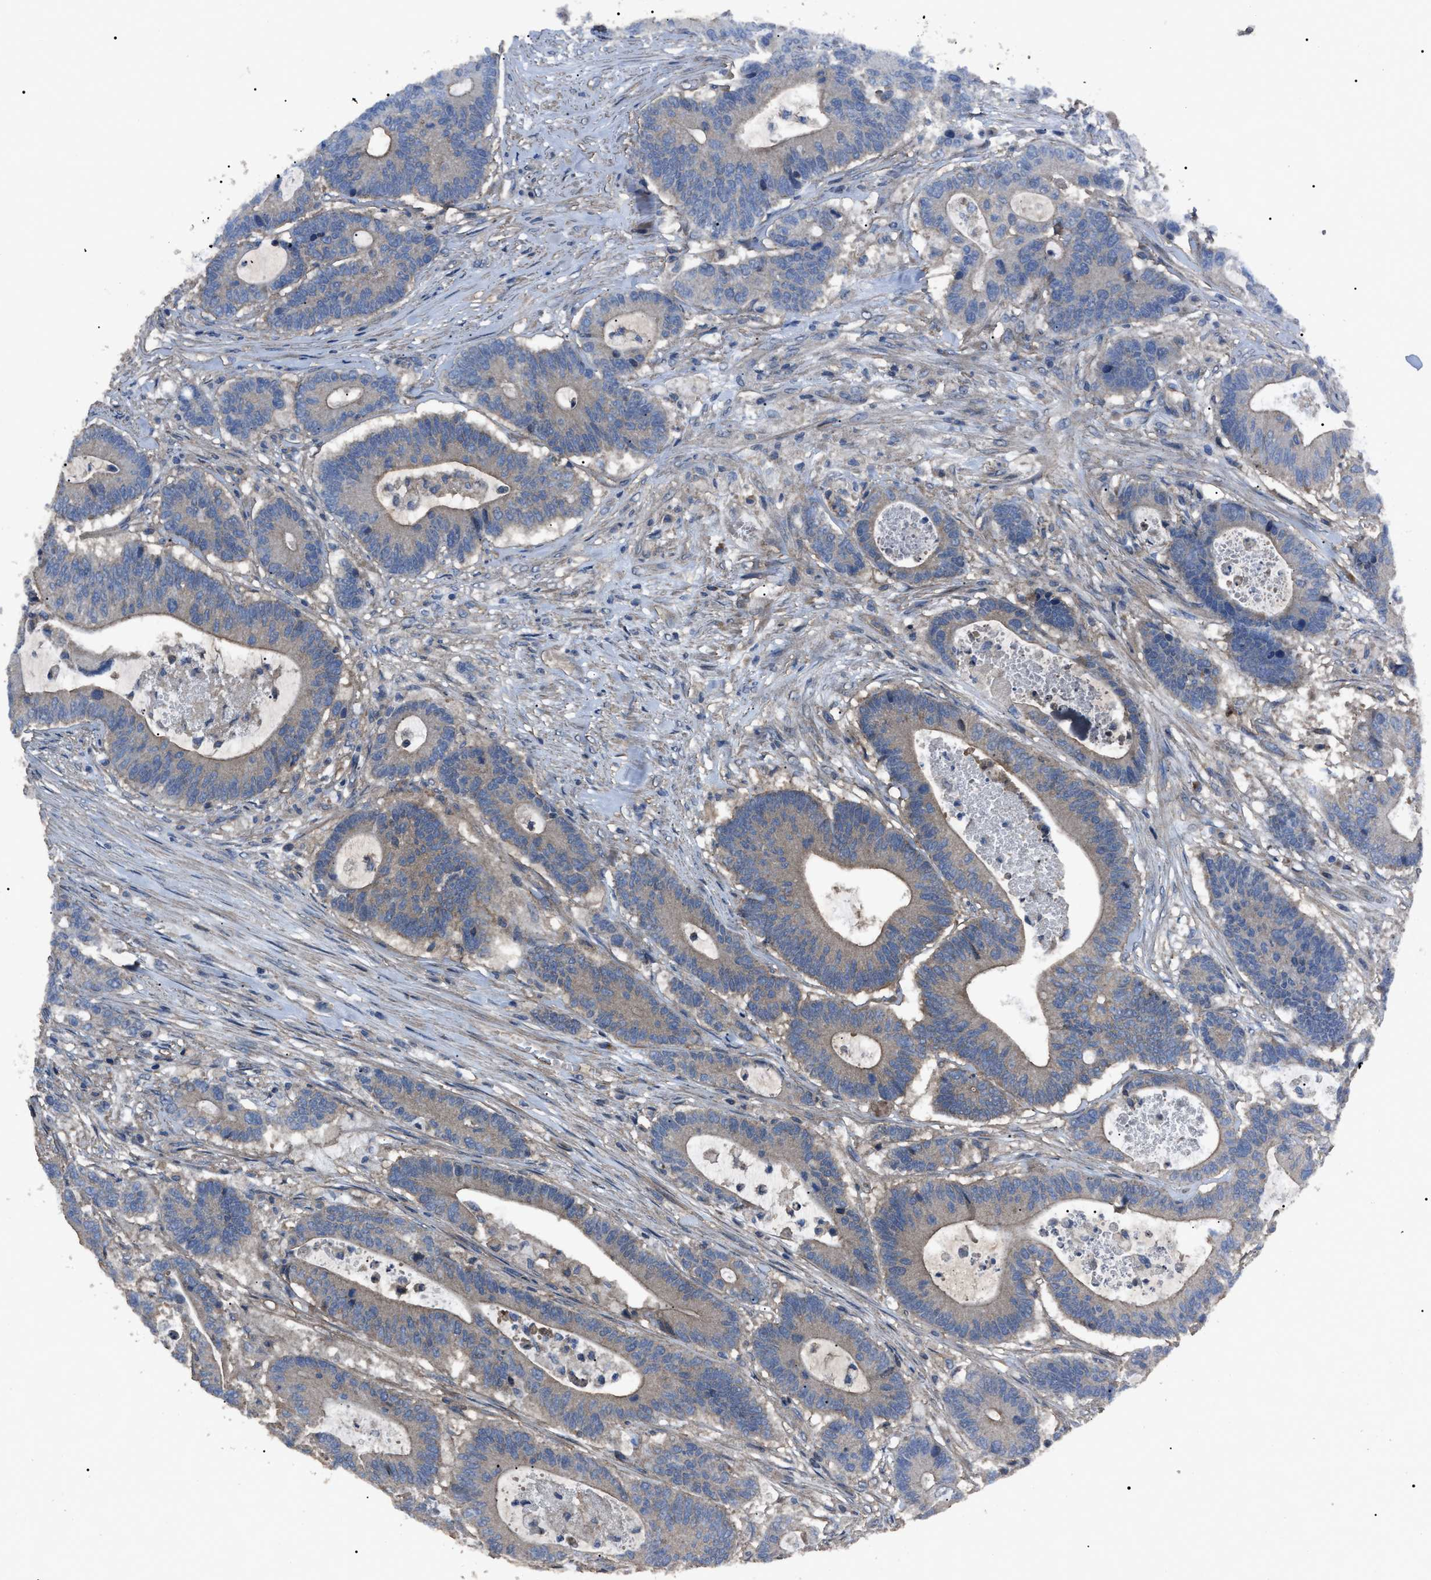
{"staining": {"intensity": "weak", "quantity": "<25%", "location": "cytoplasmic/membranous"}, "tissue": "colorectal cancer", "cell_type": "Tumor cells", "image_type": "cancer", "snomed": [{"axis": "morphology", "description": "Adenocarcinoma, NOS"}, {"axis": "topography", "description": "Colon"}], "caption": "This is an IHC photomicrograph of adenocarcinoma (colorectal). There is no staining in tumor cells.", "gene": "RNF216", "patient": {"sex": "female", "age": 84}}